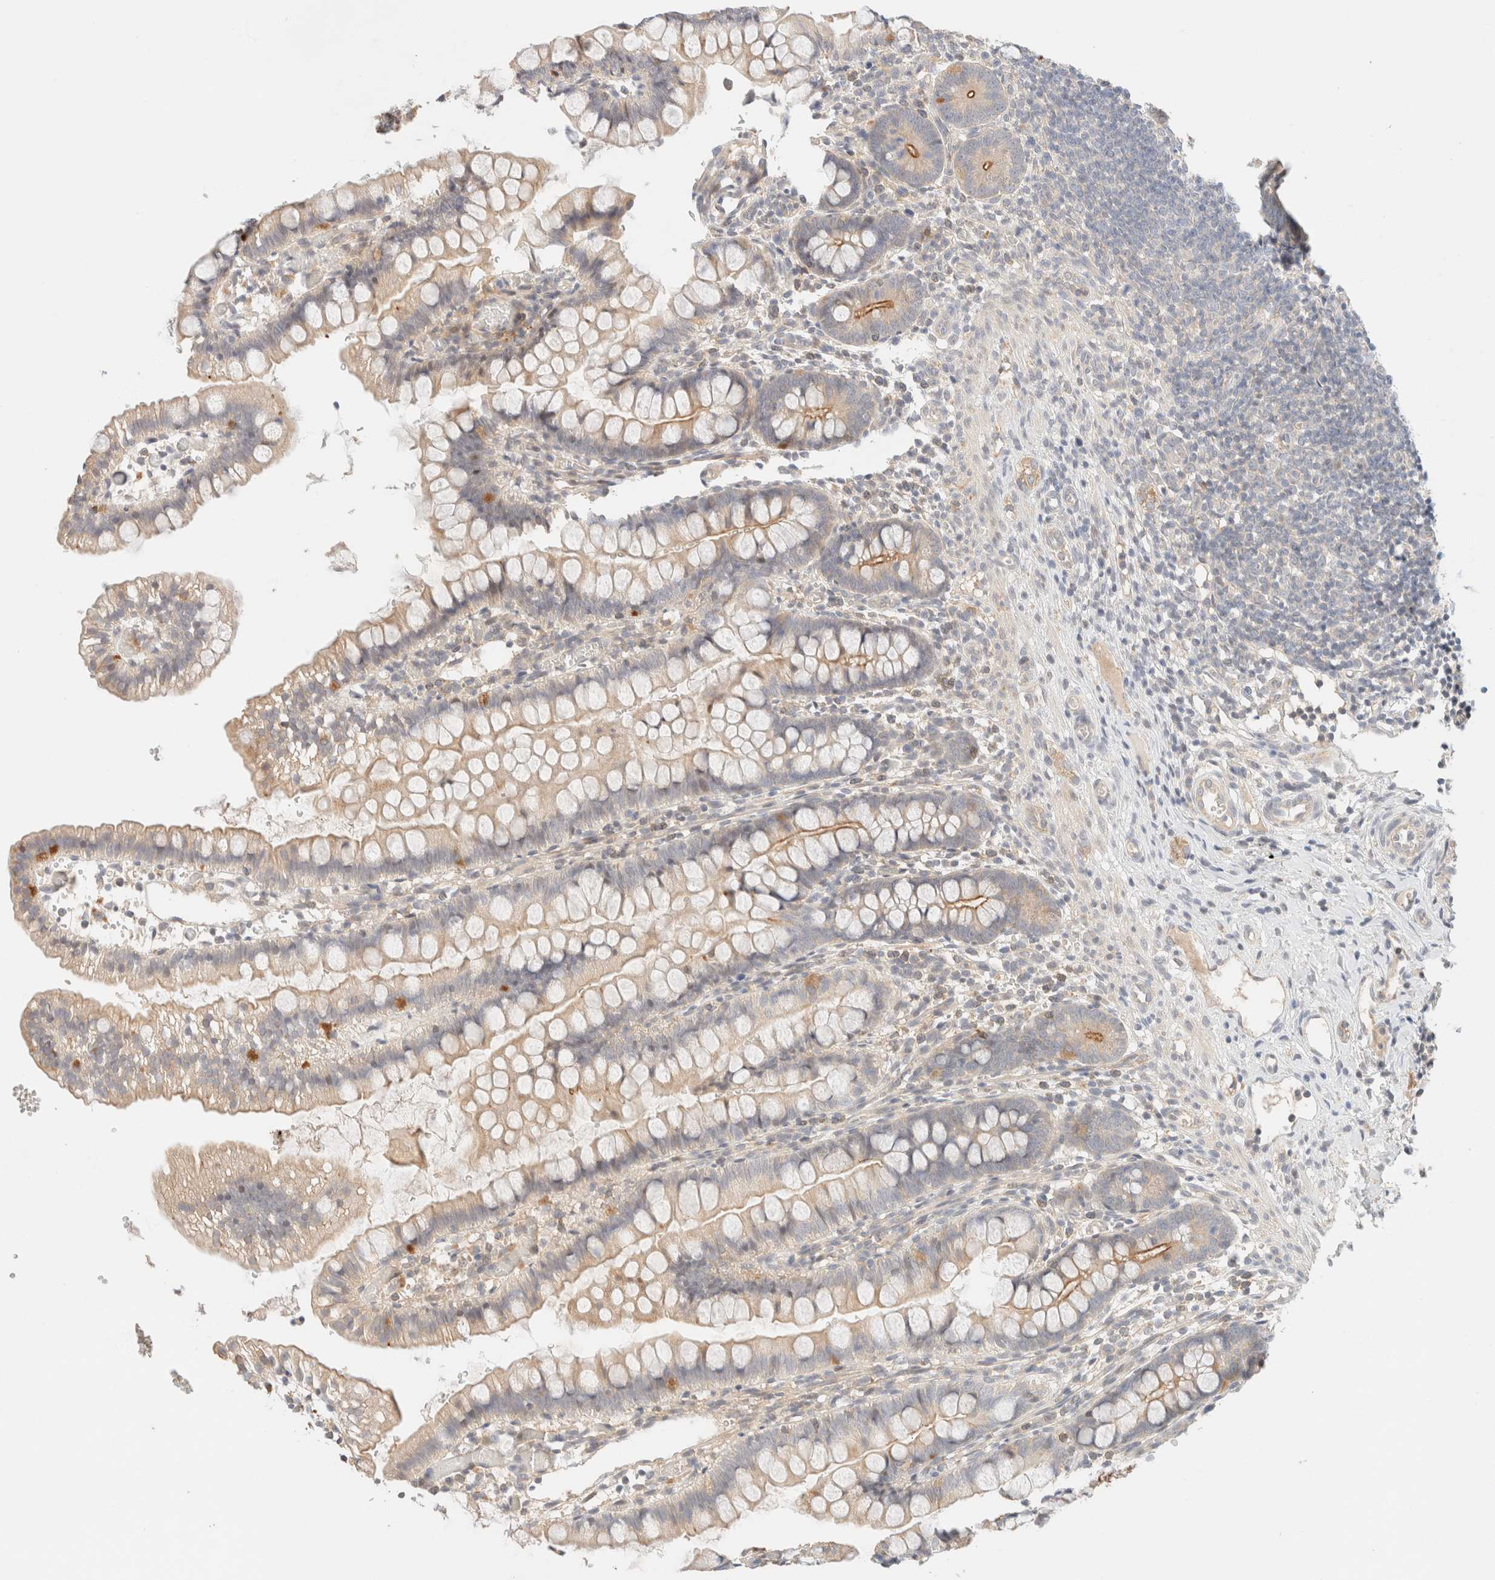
{"staining": {"intensity": "moderate", "quantity": "25%-75%", "location": "cytoplasmic/membranous"}, "tissue": "small intestine", "cell_type": "Glandular cells", "image_type": "normal", "snomed": [{"axis": "morphology", "description": "Normal tissue, NOS"}, {"axis": "morphology", "description": "Developmental malformation"}, {"axis": "topography", "description": "Small intestine"}], "caption": "Immunohistochemistry of benign human small intestine shows medium levels of moderate cytoplasmic/membranous positivity in approximately 25%-75% of glandular cells. (DAB (3,3'-diaminobenzidine) IHC, brown staining for protein, blue staining for nuclei).", "gene": "SGSM2", "patient": {"sex": "male"}}